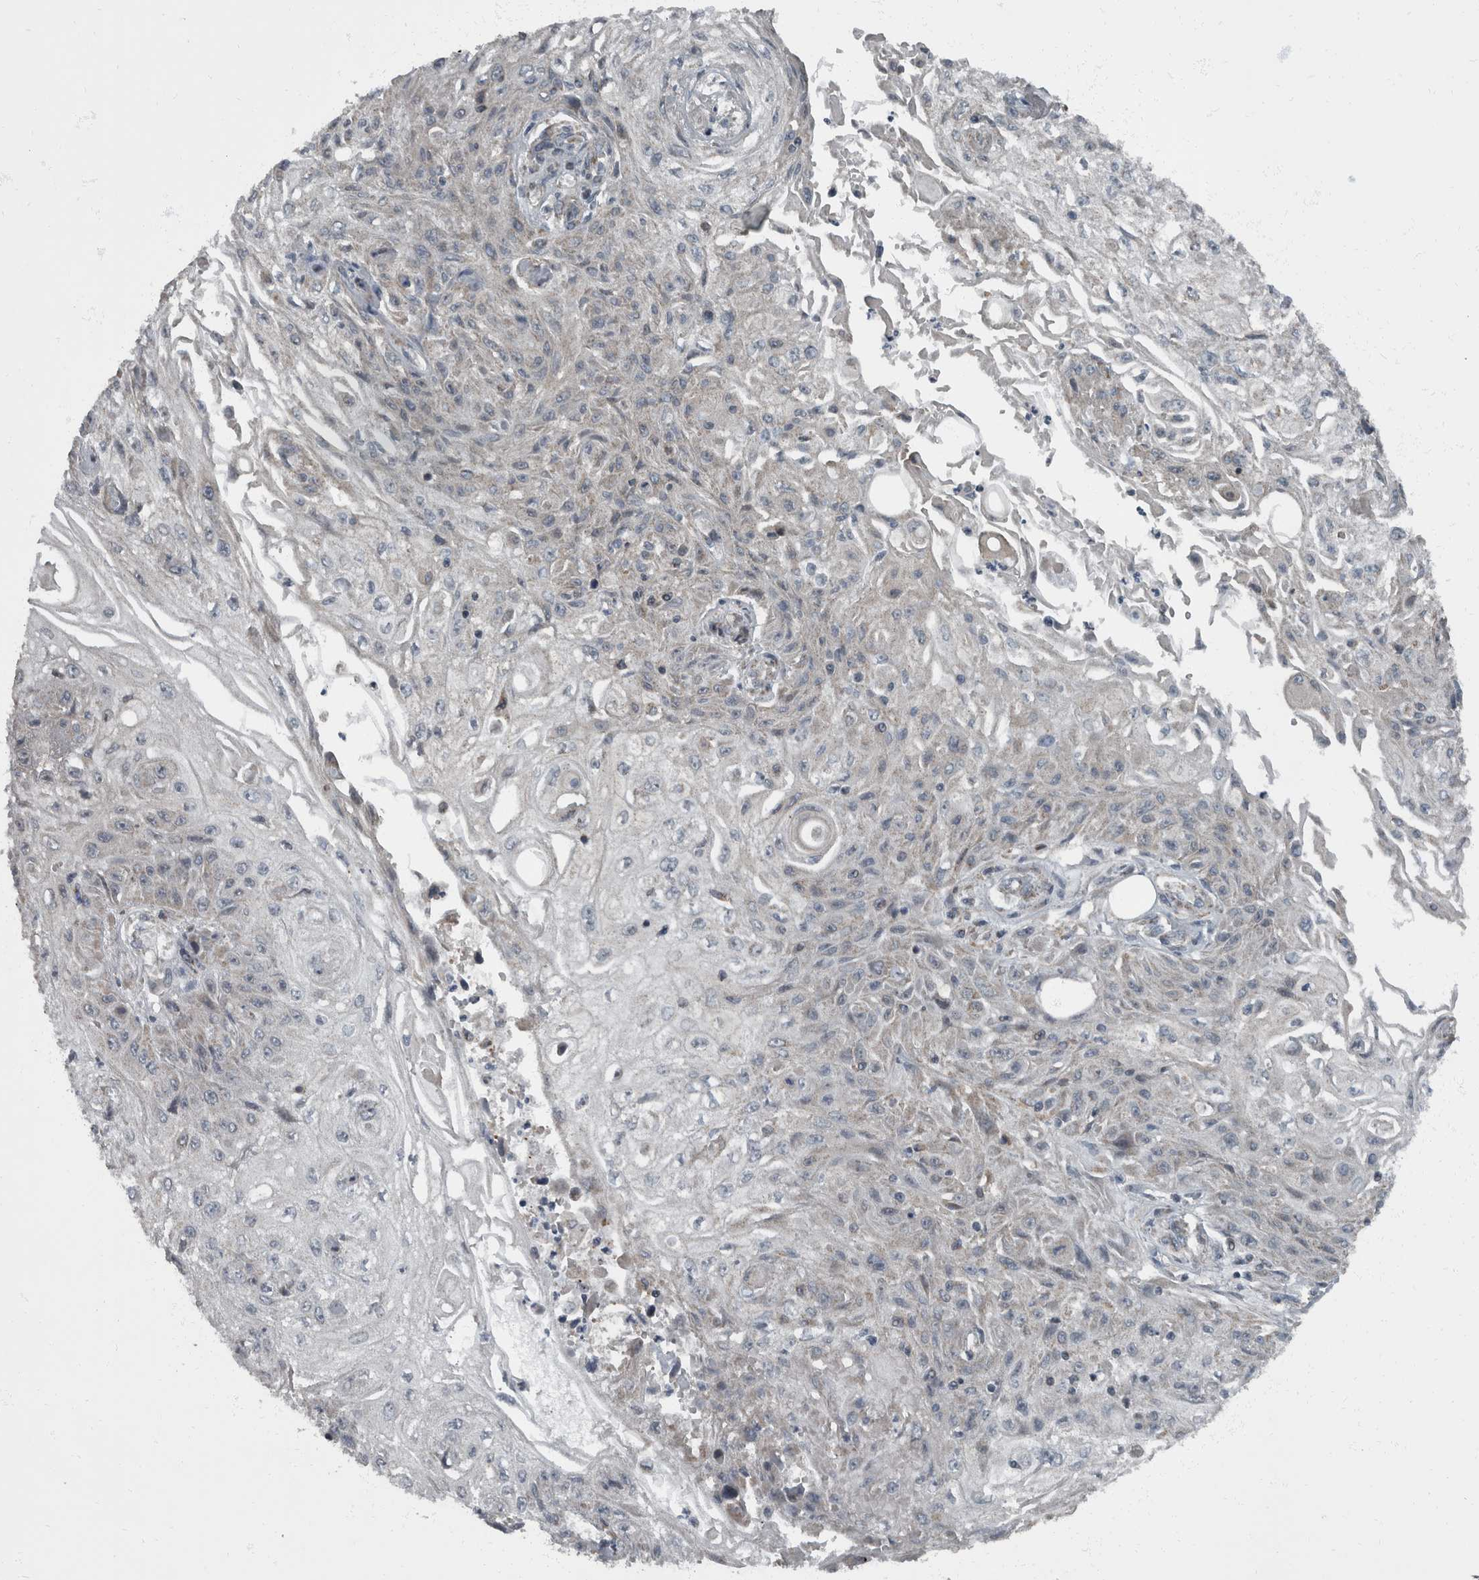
{"staining": {"intensity": "negative", "quantity": "none", "location": "none"}, "tissue": "skin cancer", "cell_type": "Tumor cells", "image_type": "cancer", "snomed": [{"axis": "morphology", "description": "Squamous cell carcinoma, NOS"}, {"axis": "morphology", "description": "Squamous cell carcinoma, metastatic, NOS"}, {"axis": "topography", "description": "Skin"}, {"axis": "topography", "description": "Lymph node"}], "caption": "Histopathology image shows no protein expression in tumor cells of metastatic squamous cell carcinoma (skin) tissue.", "gene": "RABGGTB", "patient": {"sex": "male", "age": 75}}